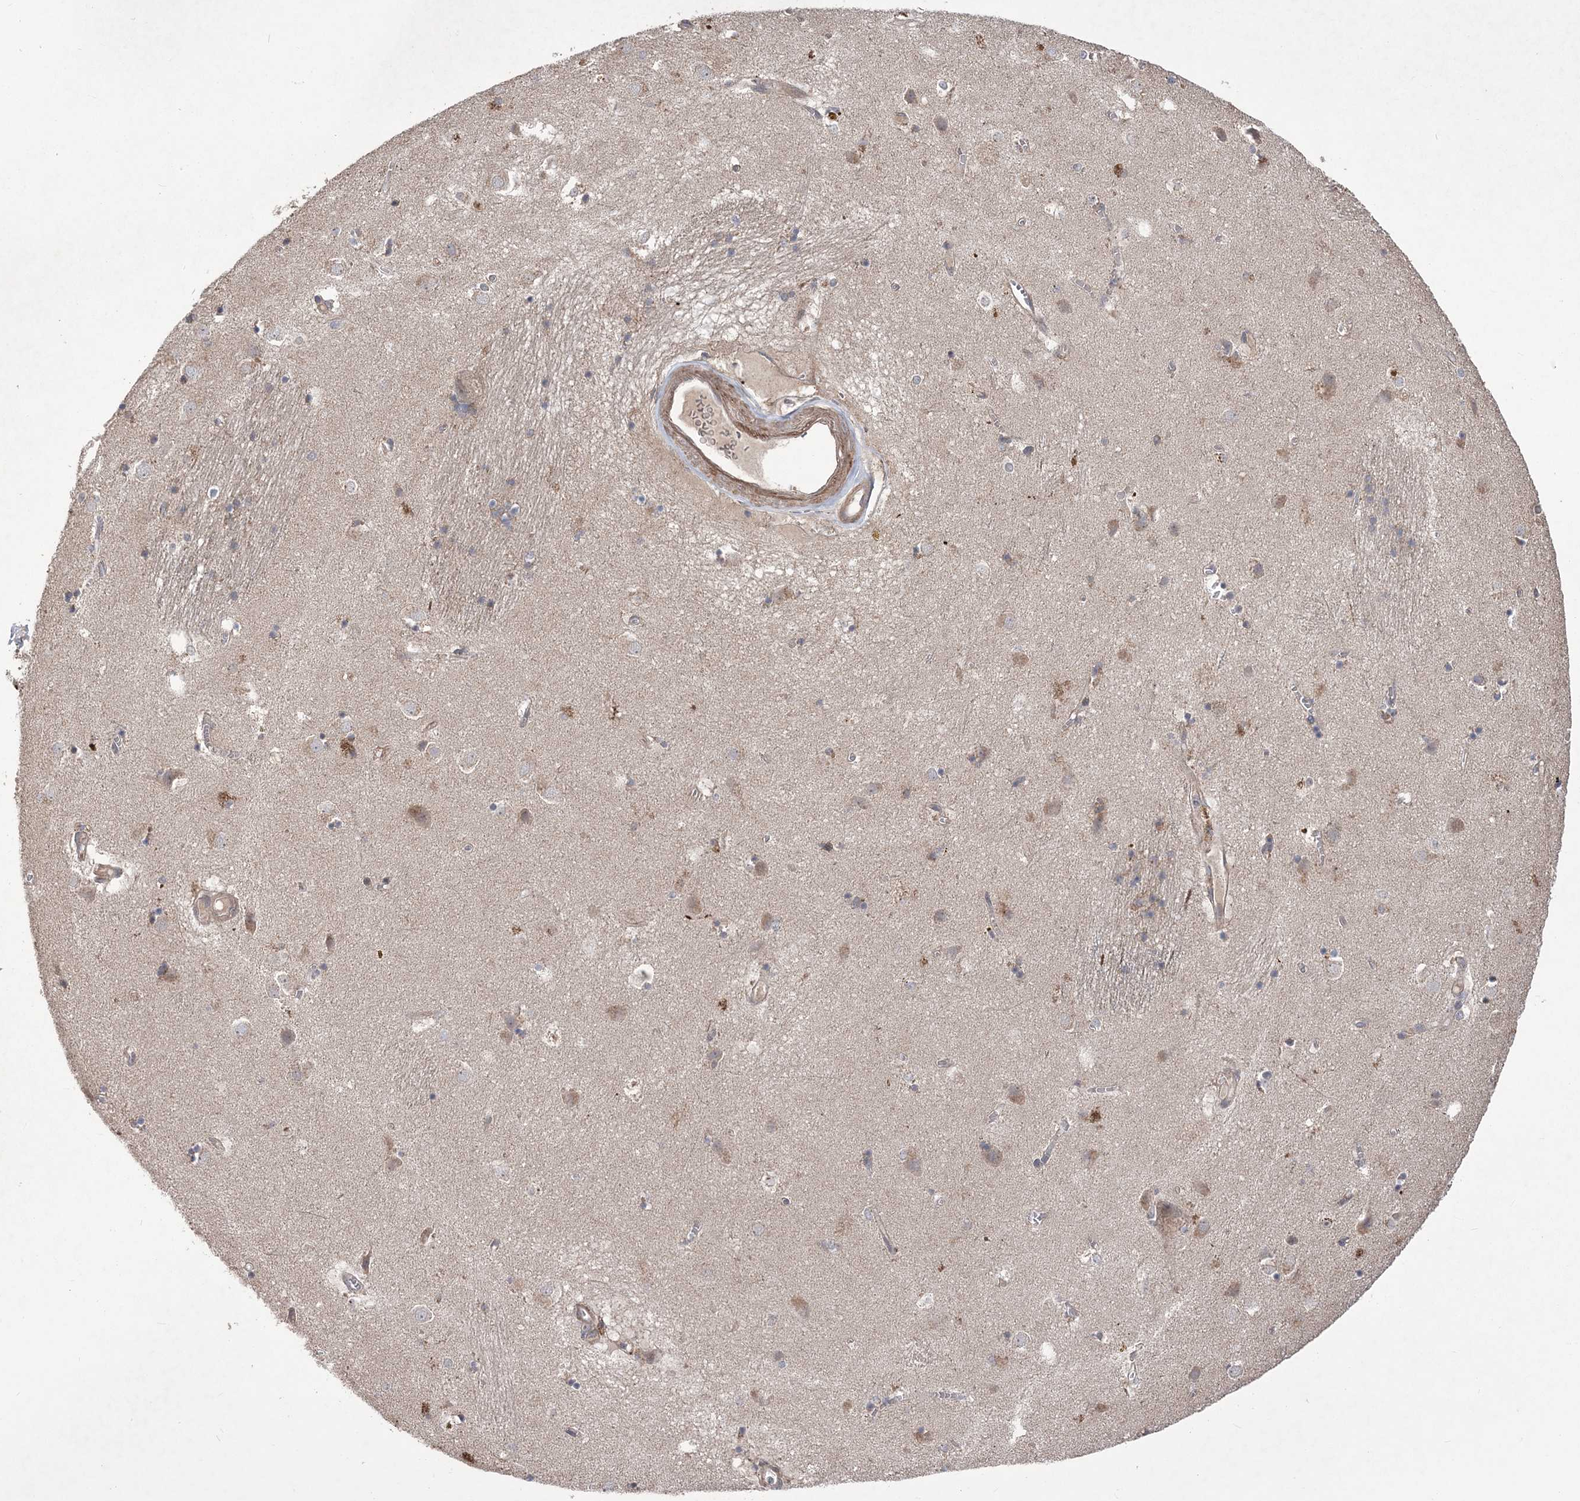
{"staining": {"intensity": "weak", "quantity": "<25%", "location": "cytoplasmic/membranous"}, "tissue": "caudate", "cell_type": "Glial cells", "image_type": "normal", "snomed": [{"axis": "morphology", "description": "Normal tissue, NOS"}, {"axis": "topography", "description": "Lateral ventricle wall"}], "caption": "The immunohistochemistry histopathology image has no significant expression in glial cells of caudate.", "gene": "MTRF1L", "patient": {"sex": "male", "age": 70}}